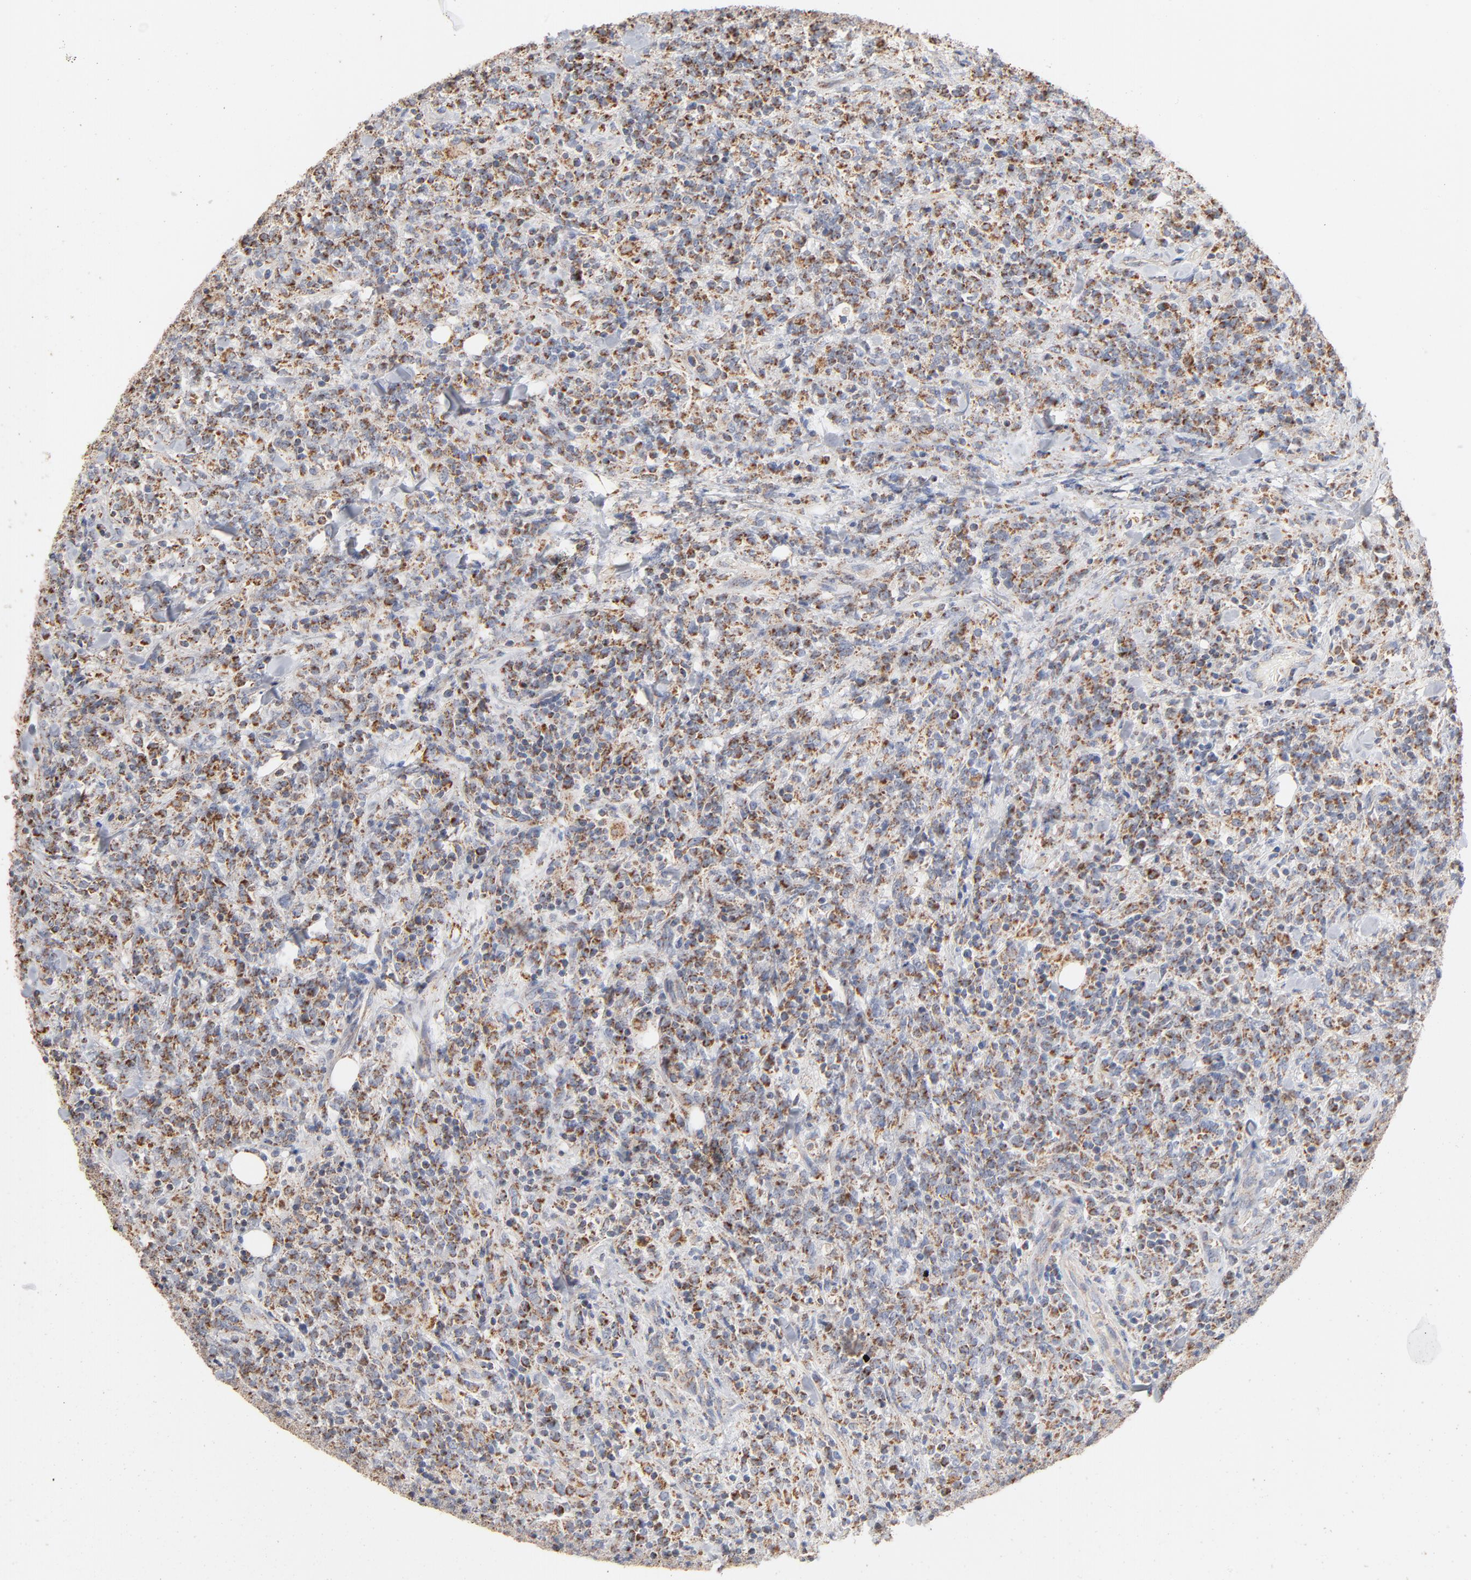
{"staining": {"intensity": "strong", "quantity": "25%-75%", "location": "cytoplasmic/membranous"}, "tissue": "lymphoma", "cell_type": "Tumor cells", "image_type": "cancer", "snomed": [{"axis": "morphology", "description": "Malignant lymphoma, non-Hodgkin's type, High grade"}, {"axis": "topography", "description": "Soft tissue"}], "caption": "A photomicrograph of human lymphoma stained for a protein reveals strong cytoplasmic/membranous brown staining in tumor cells.", "gene": "UQCRC1", "patient": {"sex": "male", "age": 18}}